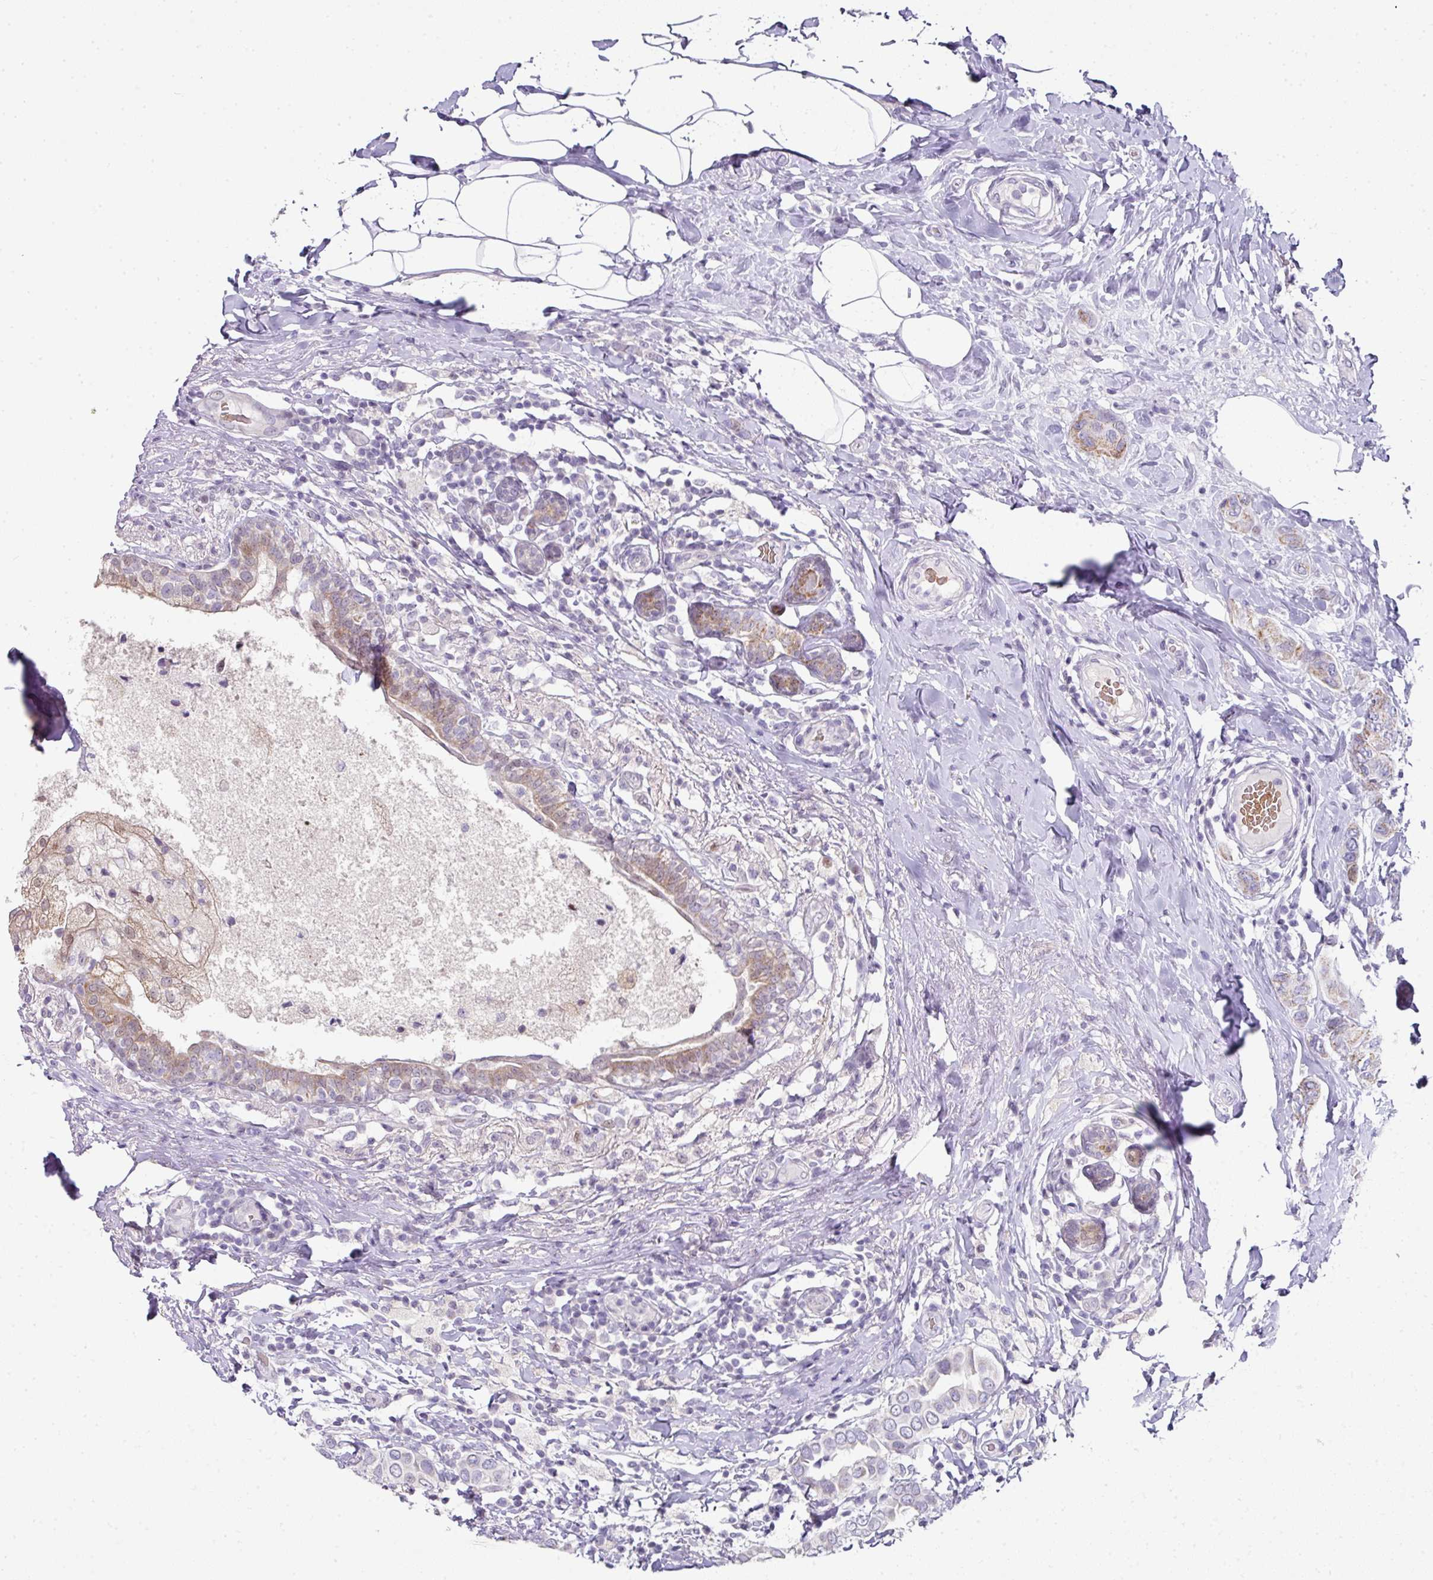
{"staining": {"intensity": "weak", "quantity": "<25%", "location": "cytoplasmic/membranous"}, "tissue": "breast cancer", "cell_type": "Tumor cells", "image_type": "cancer", "snomed": [{"axis": "morphology", "description": "Lobular carcinoma"}, {"axis": "topography", "description": "Breast"}], "caption": "Immunohistochemistry of breast lobular carcinoma shows no staining in tumor cells.", "gene": "ANKRD18A", "patient": {"sex": "female", "age": 51}}